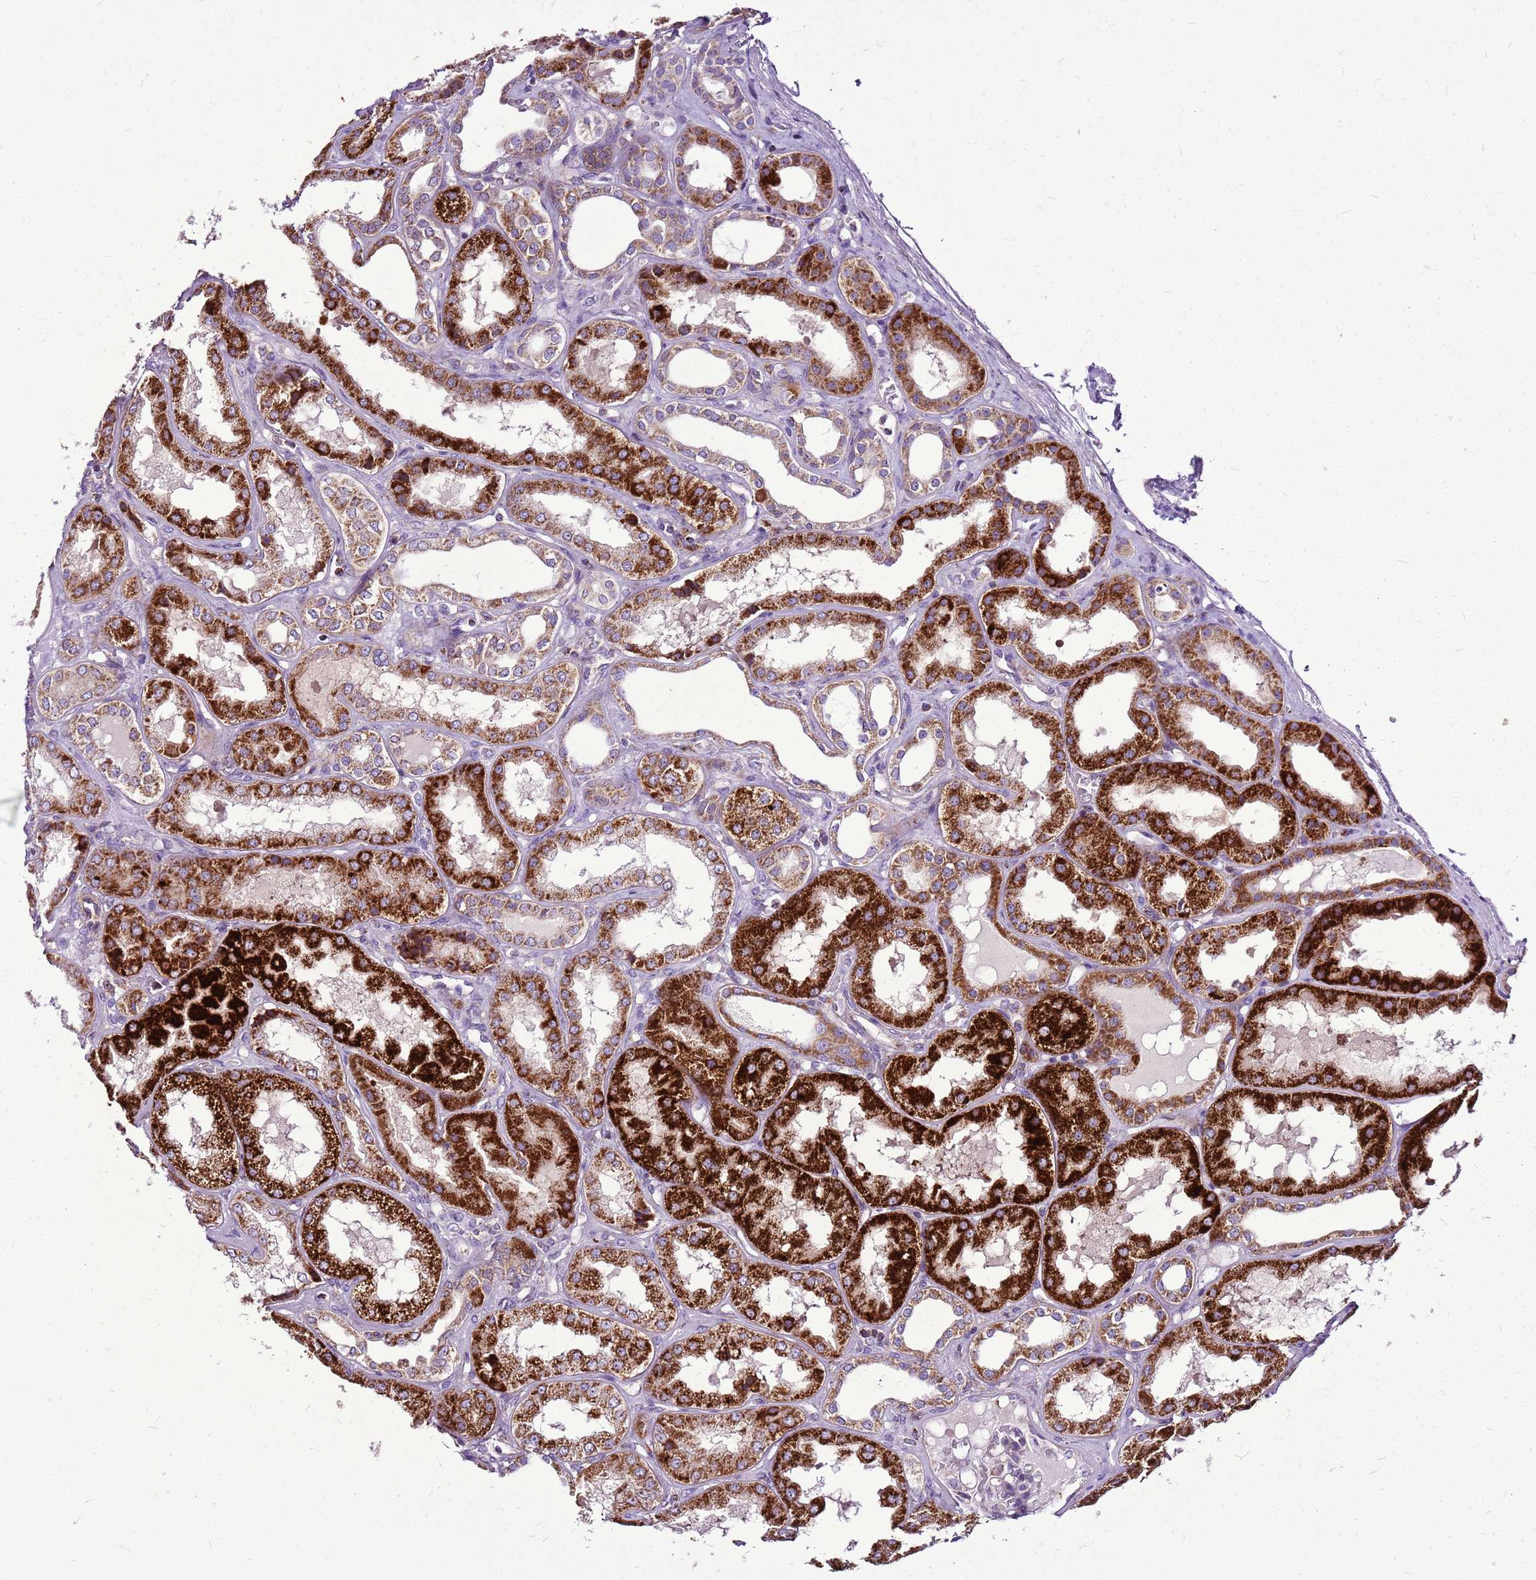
{"staining": {"intensity": "negative", "quantity": "none", "location": "none"}, "tissue": "kidney", "cell_type": "Cells in glomeruli", "image_type": "normal", "snomed": [{"axis": "morphology", "description": "Normal tissue, NOS"}, {"axis": "topography", "description": "Kidney"}], "caption": "Immunohistochemical staining of benign human kidney exhibits no significant staining in cells in glomeruli. (IHC, brightfield microscopy, high magnification).", "gene": "GCDH", "patient": {"sex": "female", "age": 56}}